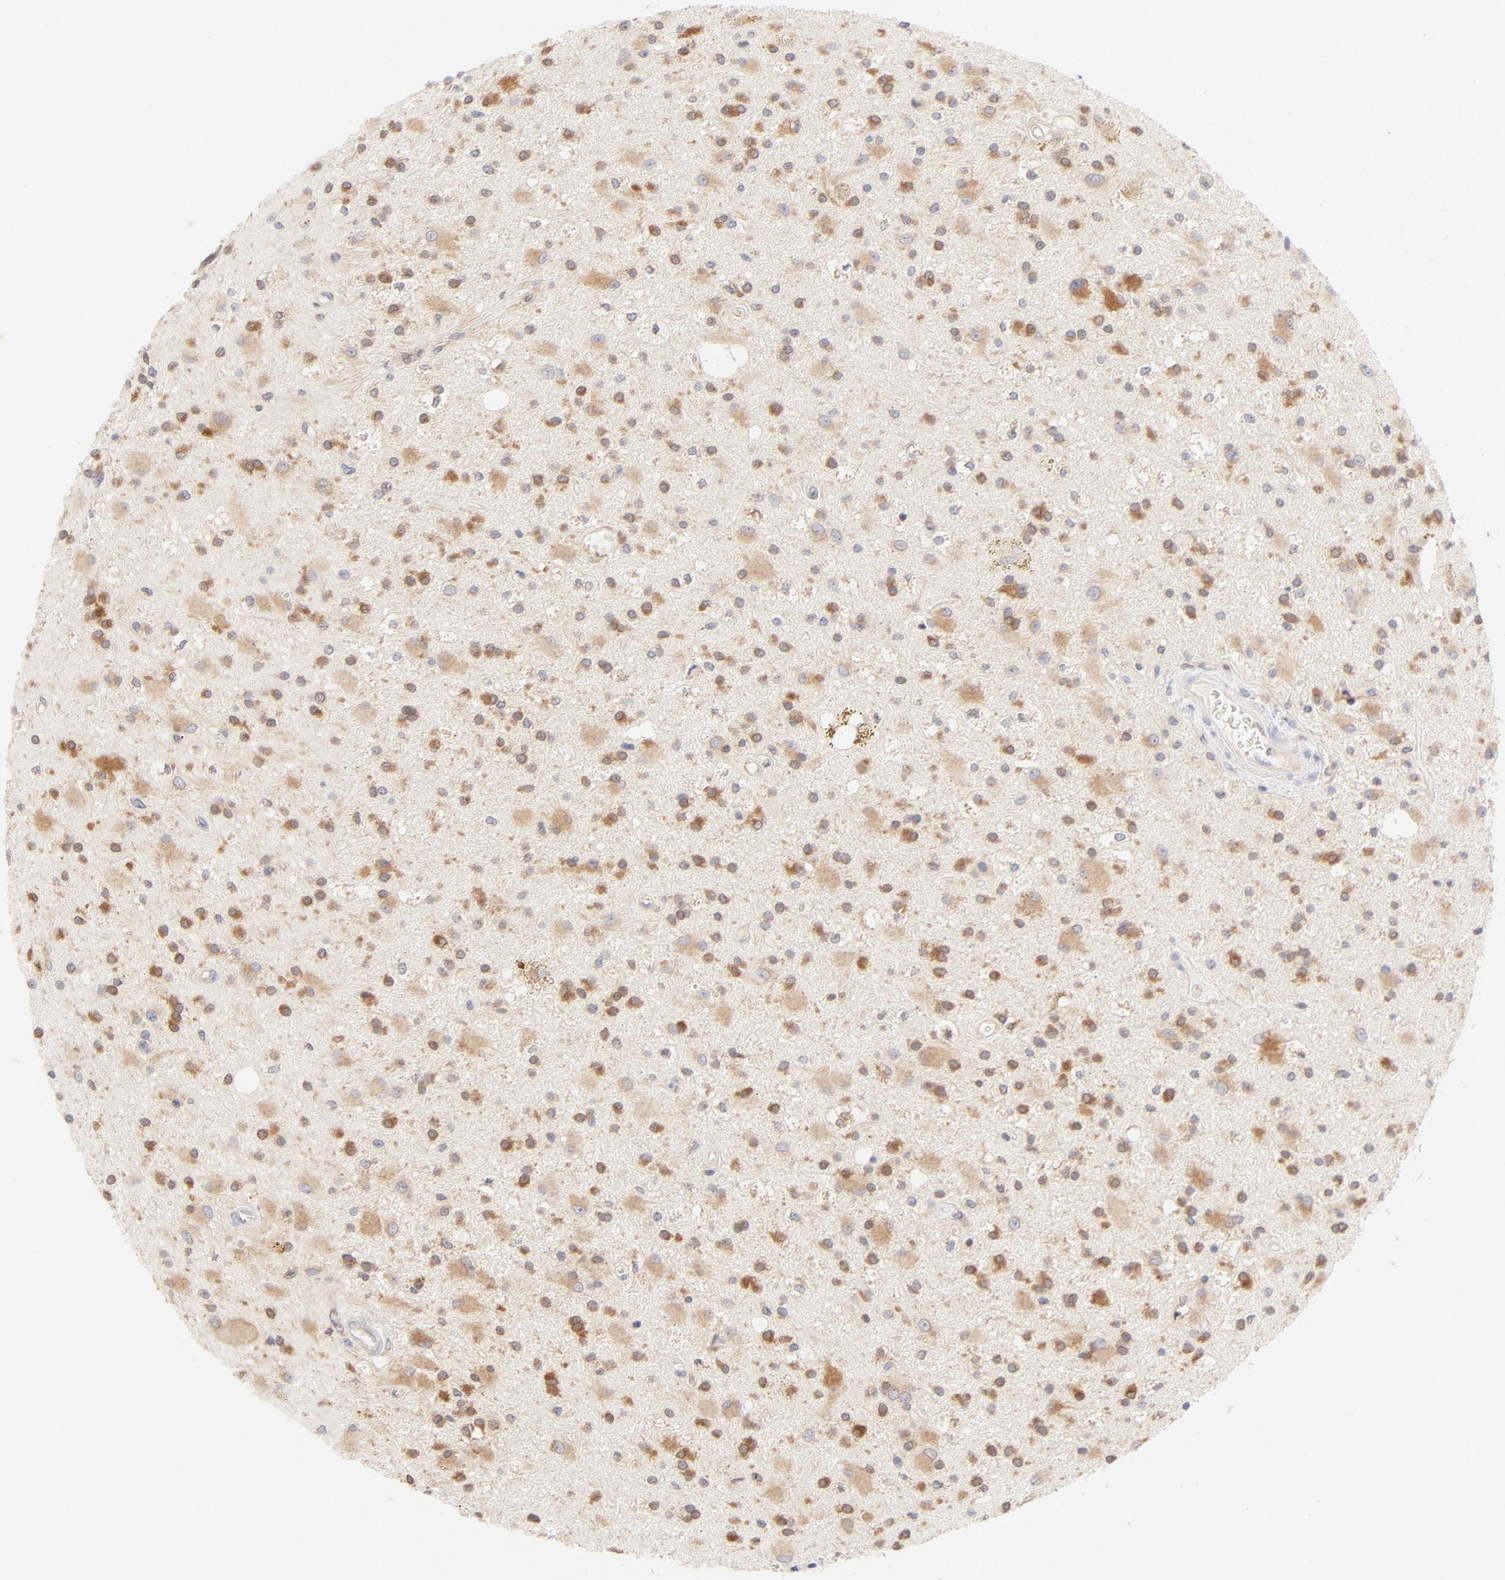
{"staining": {"intensity": "moderate", "quantity": "25%-75%", "location": "cytoplasmic/membranous"}, "tissue": "glioma", "cell_type": "Tumor cells", "image_type": "cancer", "snomed": [{"axis": "morphology", "description": "Glioma, malignant, Low grade"}, {"axis": "topography", "description": "Brain"}], "caption": "Immunohistochemistry (IHC) of human malignant glioma (low-grade) shows medium levels of moderate cytoplasmic/membranous expression in approximately 25%-75% of tumor cells.", "gene": "RPS6KA1", "patient": {"sex": "male", "age": 58}}